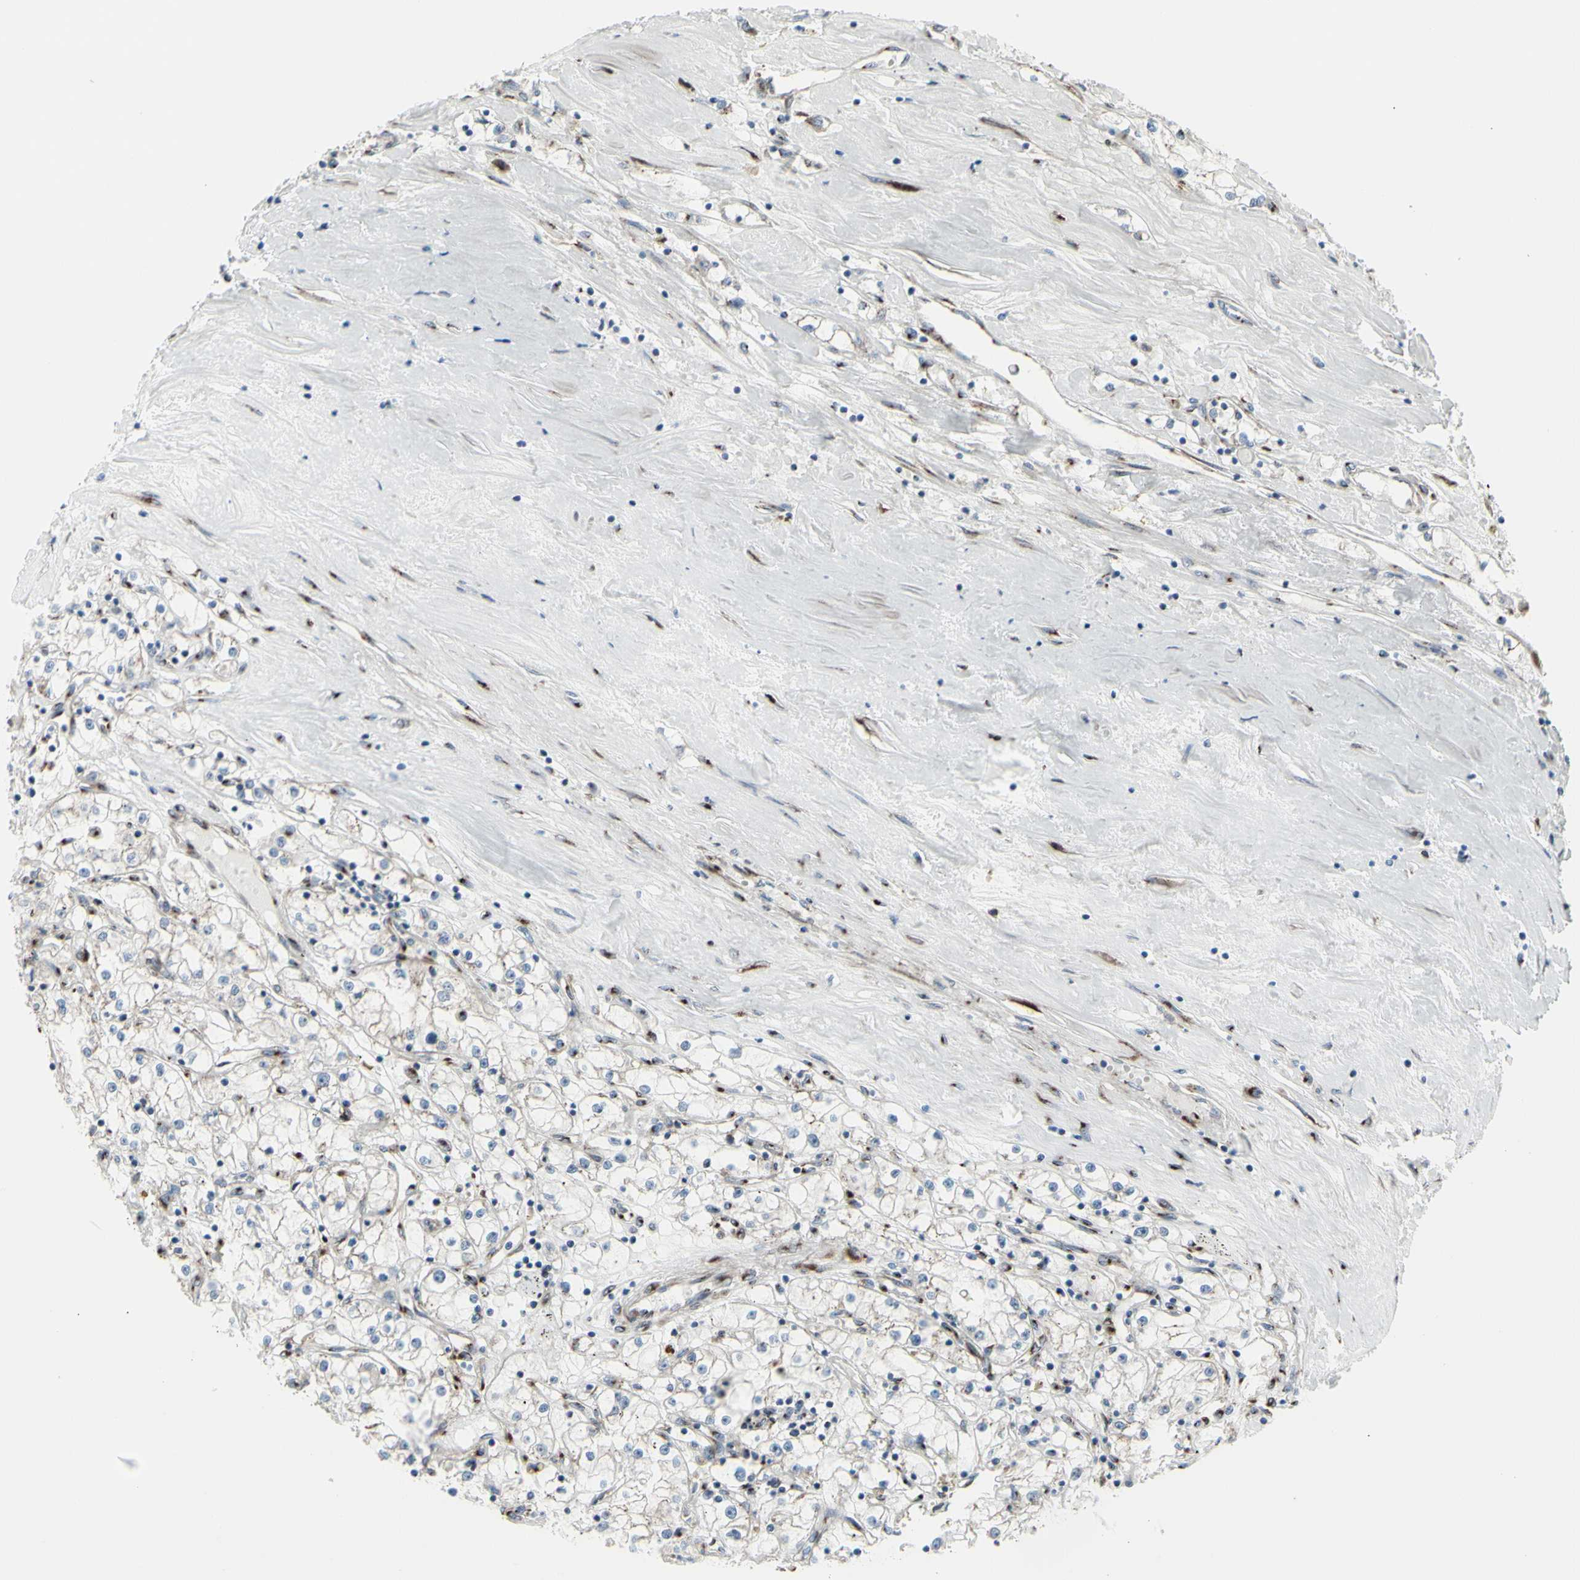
{"staining": {"intensity": "moderate", "quantity": "<25%", "location": "cytoplasmic/membranous"}, "tissue": "renal cancer", "cell_type": "Tumor cells", "image_type": "cancer", "snomed": [{"axis": "morphology", "description": "Adenocarcinoma, NOS"}, {"axis": "topography", "description": "Kidney"}], "caption": "Renal cancer stained with immunohistochemistry (IHC) displays moderate cytoplasmic/membranous expression in approximately <25% of tumor cells.", "gene": "GLG1", "patient": {"sex": "male", "age": 56}}